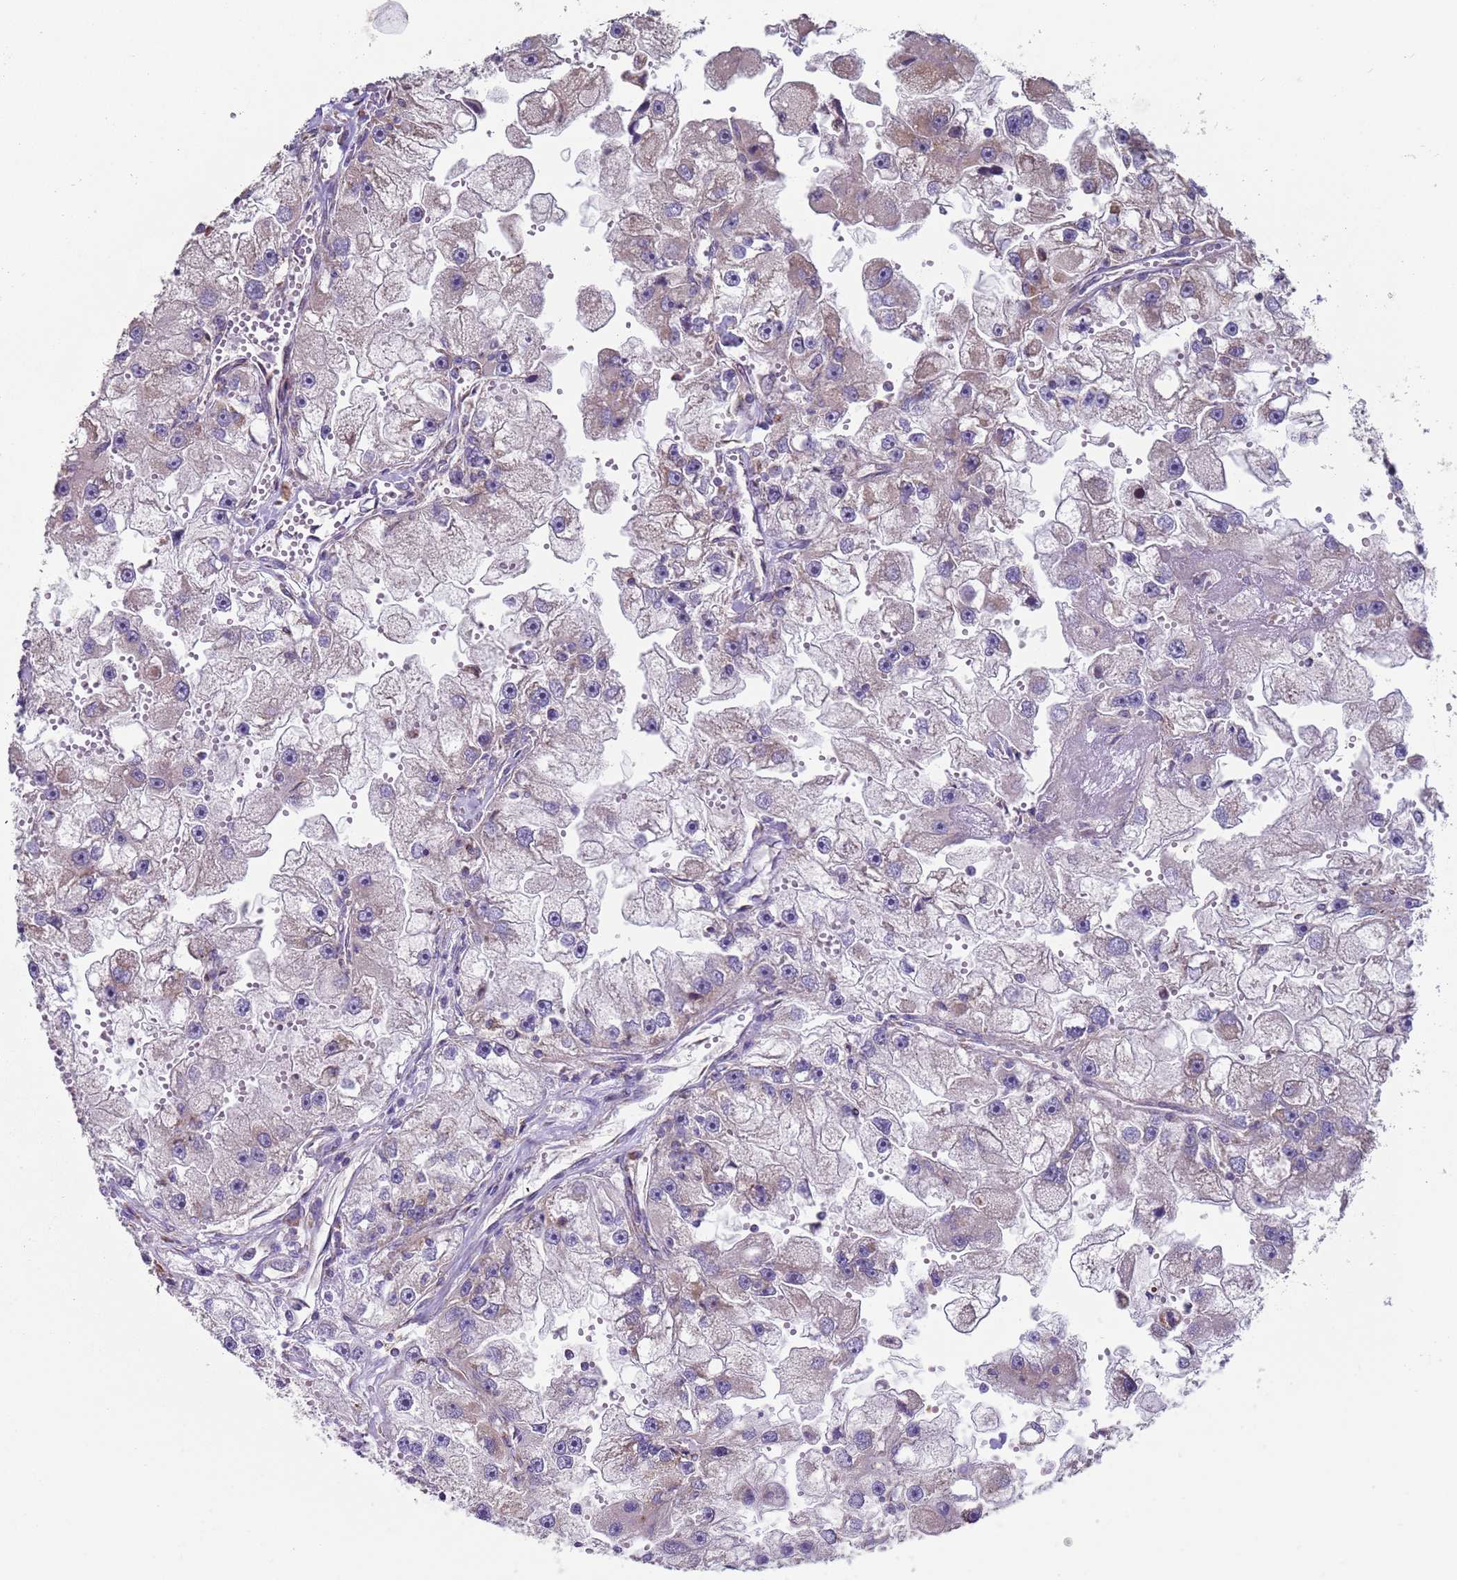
{"staining": {"intensity": "weak", "quantity": "<25%", "location": "cytoplasmic/membranous"}, "tissue": "renal cancer", "cell_type": "Tumor cells", "image_type": "cancer", "snomed": [{"axis": "morphology", "description": "Adenocarcinoma, NOS"}, {"axis": "topography", "description": "Kidney"}], "caption": "There is no significant positivity in tumor cells of renal cancer (adenocarcinoma).", "gene": "DIP2B", "patient": {"sex": "male", "age": 63}}